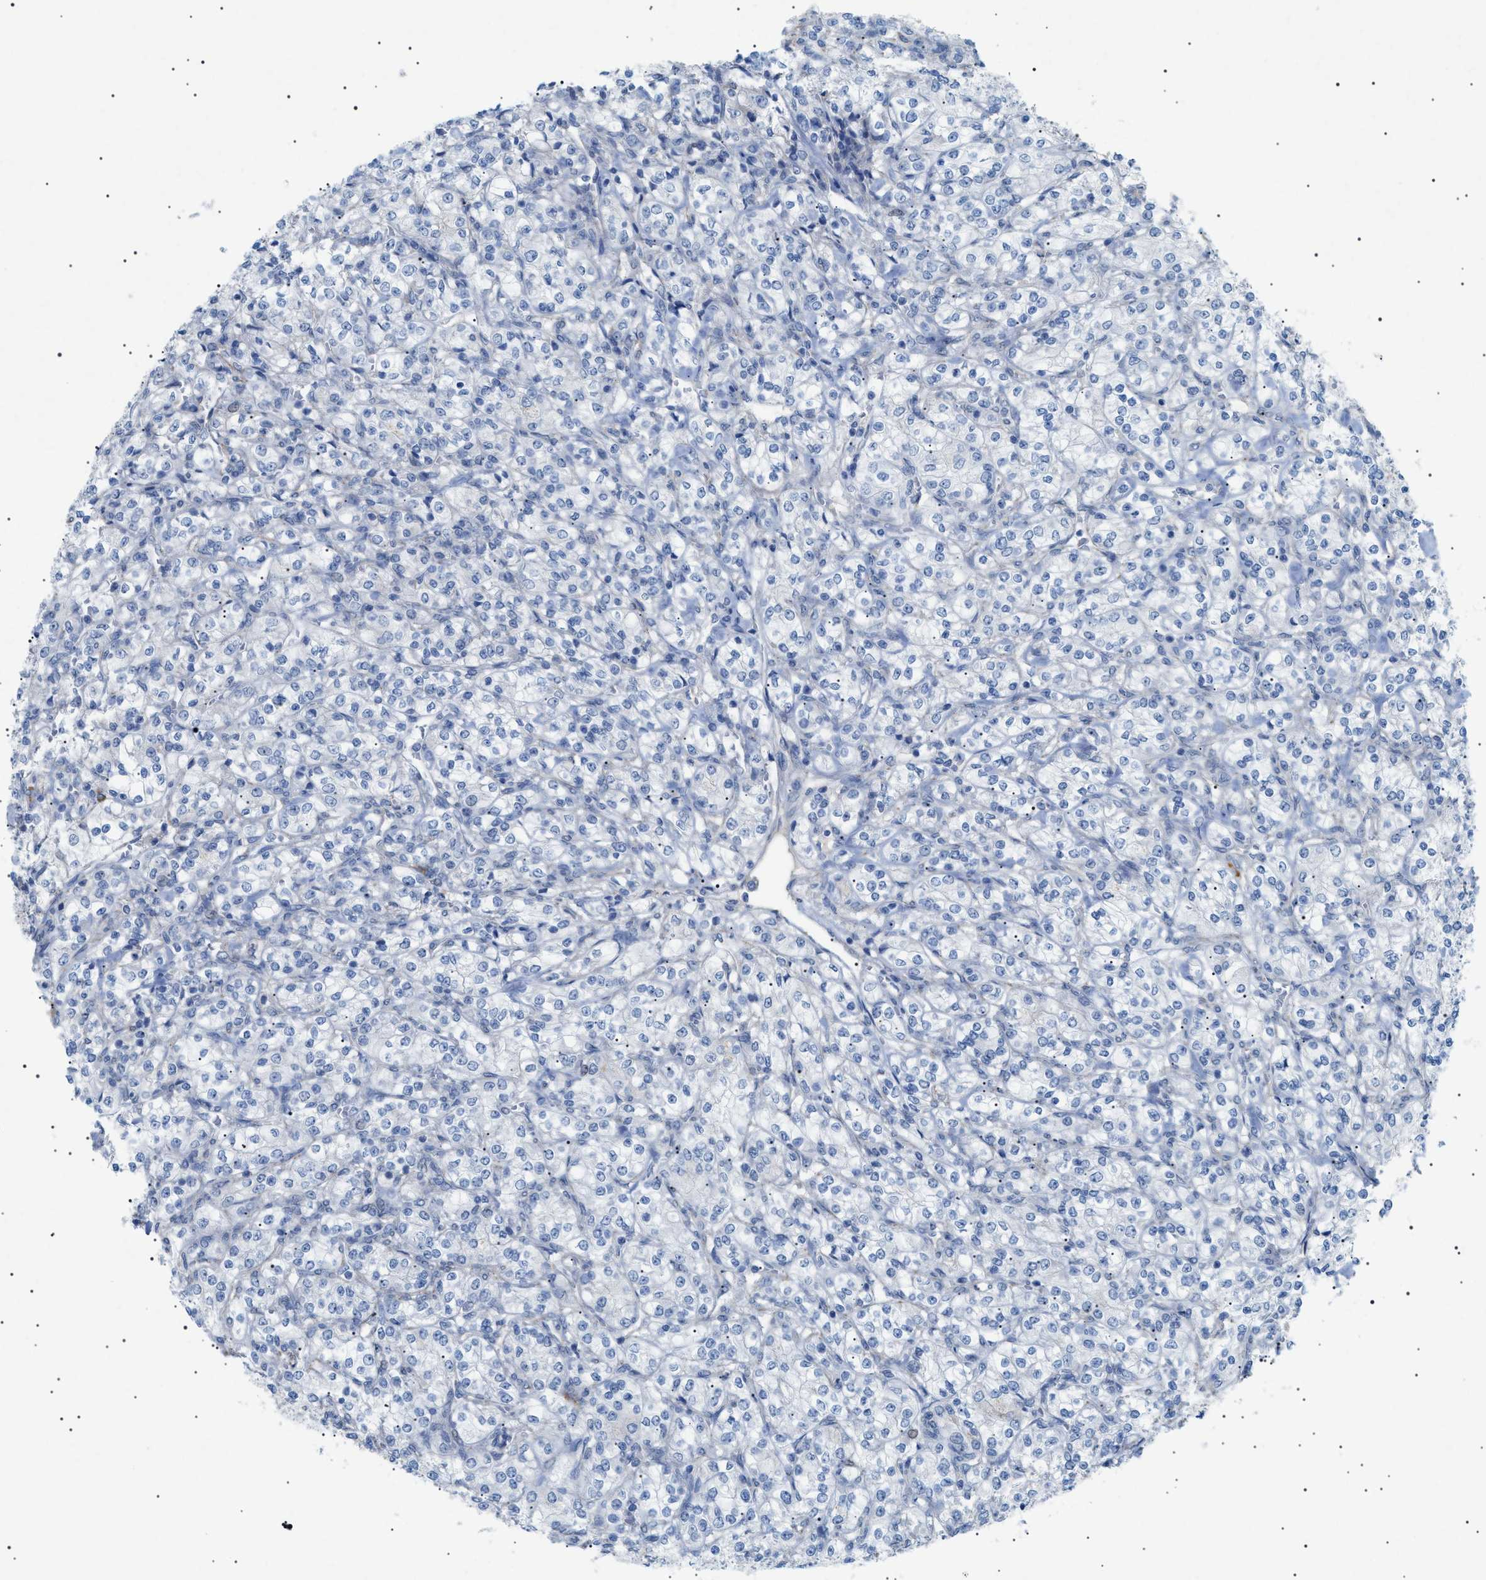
{"staining": {"intensity": "negative", "quantity": "none", "location": "none"}, "tissue": "renal cancer", "cell_type": "Tumor cells", "image_type": "cancer", "snomed": [{"axis": "morphology", "description": "Adenocarcinoma, NOS"}, {"axis": "topography", "description": "Kidney"}], "caption": "High magnification brightfield microscopy of renal cancer stained with DAB (3,3'-diaminobenzidine) (brown) and counterstained with hematoxylin (blue): tumor cells show no significant positivity.", "gene": "ADAMTS1", "patient": {"sex": "male", "age": 77}}